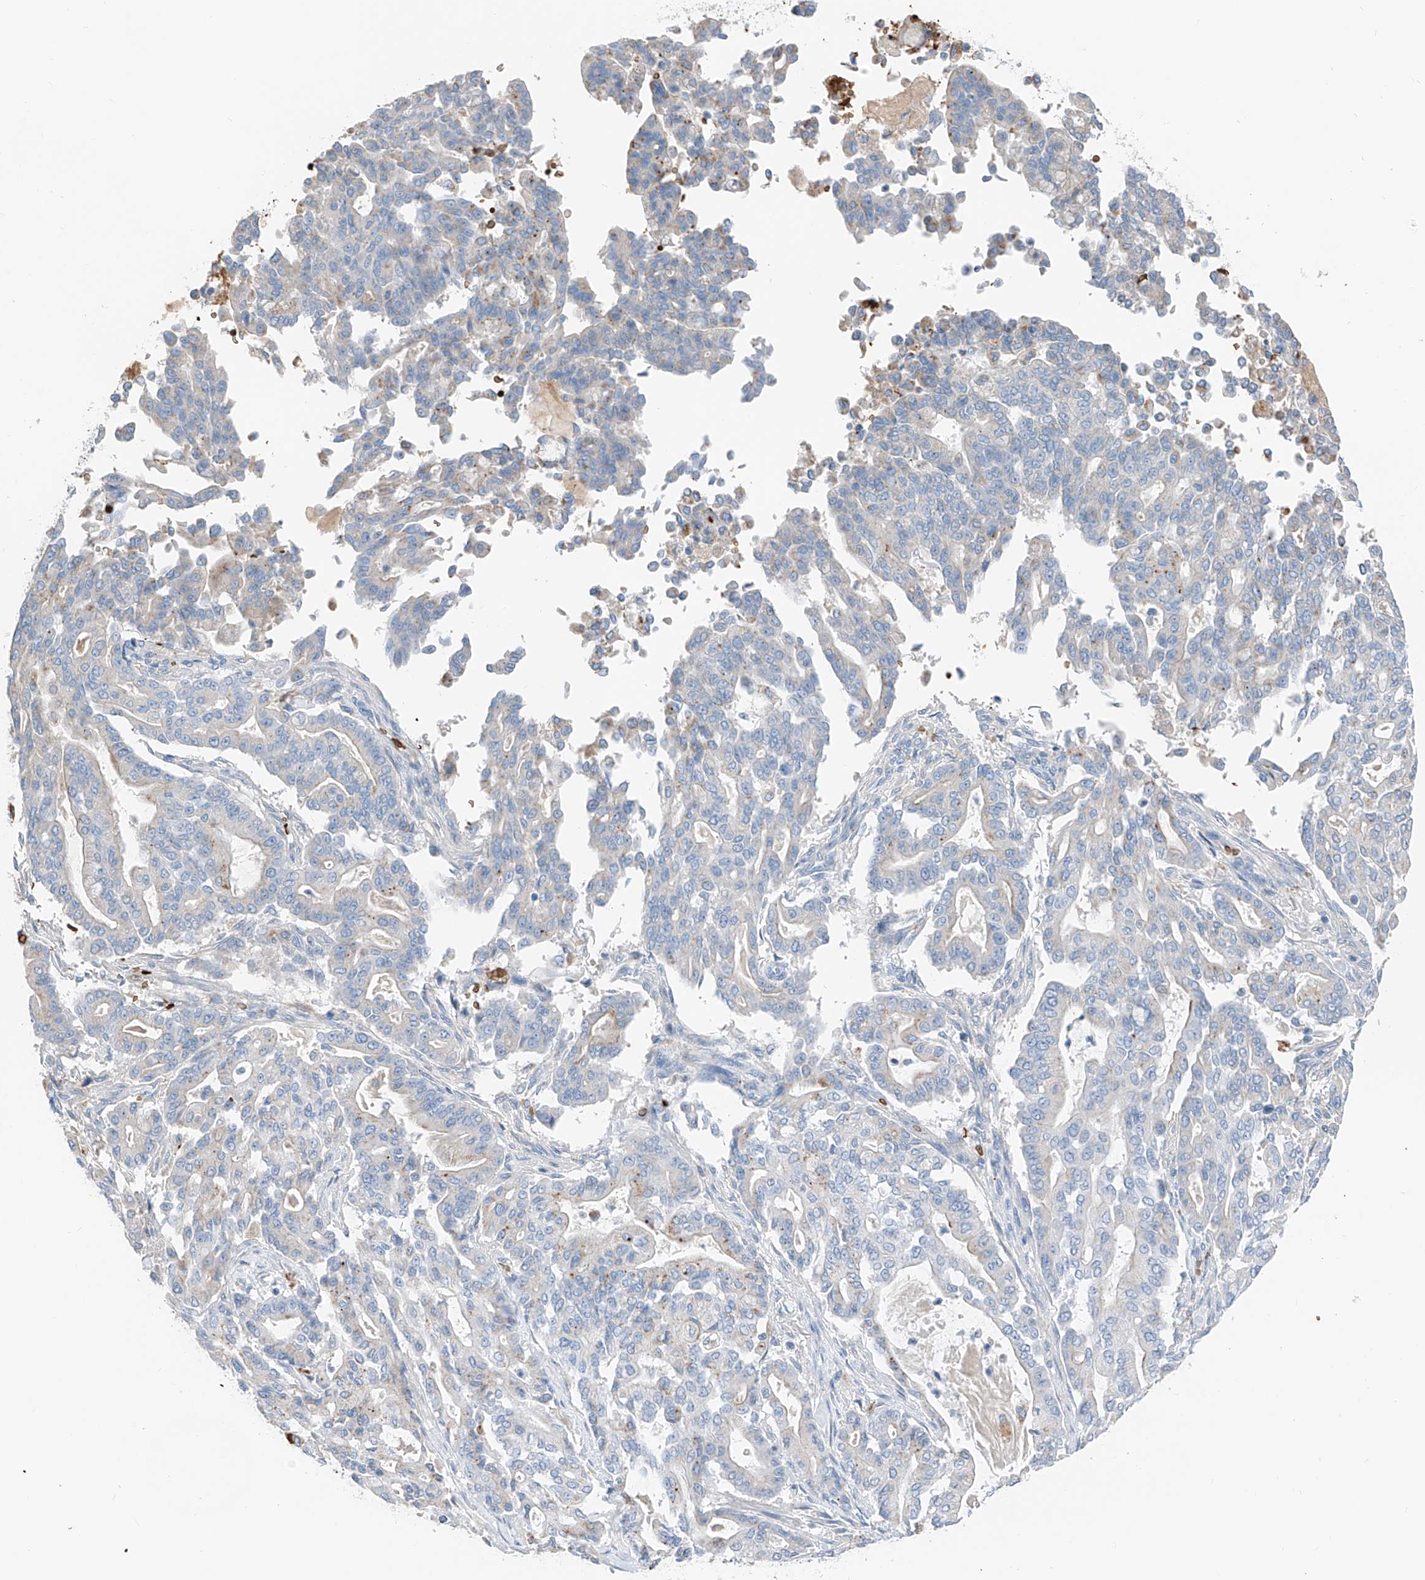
{"staining": {"intensity": "weak", "quantity": "<25%", "location": "cytoplasmic/membranous"}, "tissue": "pancreatic cancer", "cell_type": "Tumor cells", "image_type": "cancer", "snomed": [{"axis": "morphology", "description": "Adenocarcinoma, NOS"}, {"axis": "topography", "description": "Pancreas"}], "caption": "Adenocarcinoma (pancreatic) was stained to show a protein in brown. There is no significant positivity in tumor cells. The staining was performed using DAB to visualize the protein expression in brown, while the nuclei were stained in blue with hematoxylin (Magnification: 20x).", "gene": "PRSS23", "patient": {"sex": "male", "age": 63}}